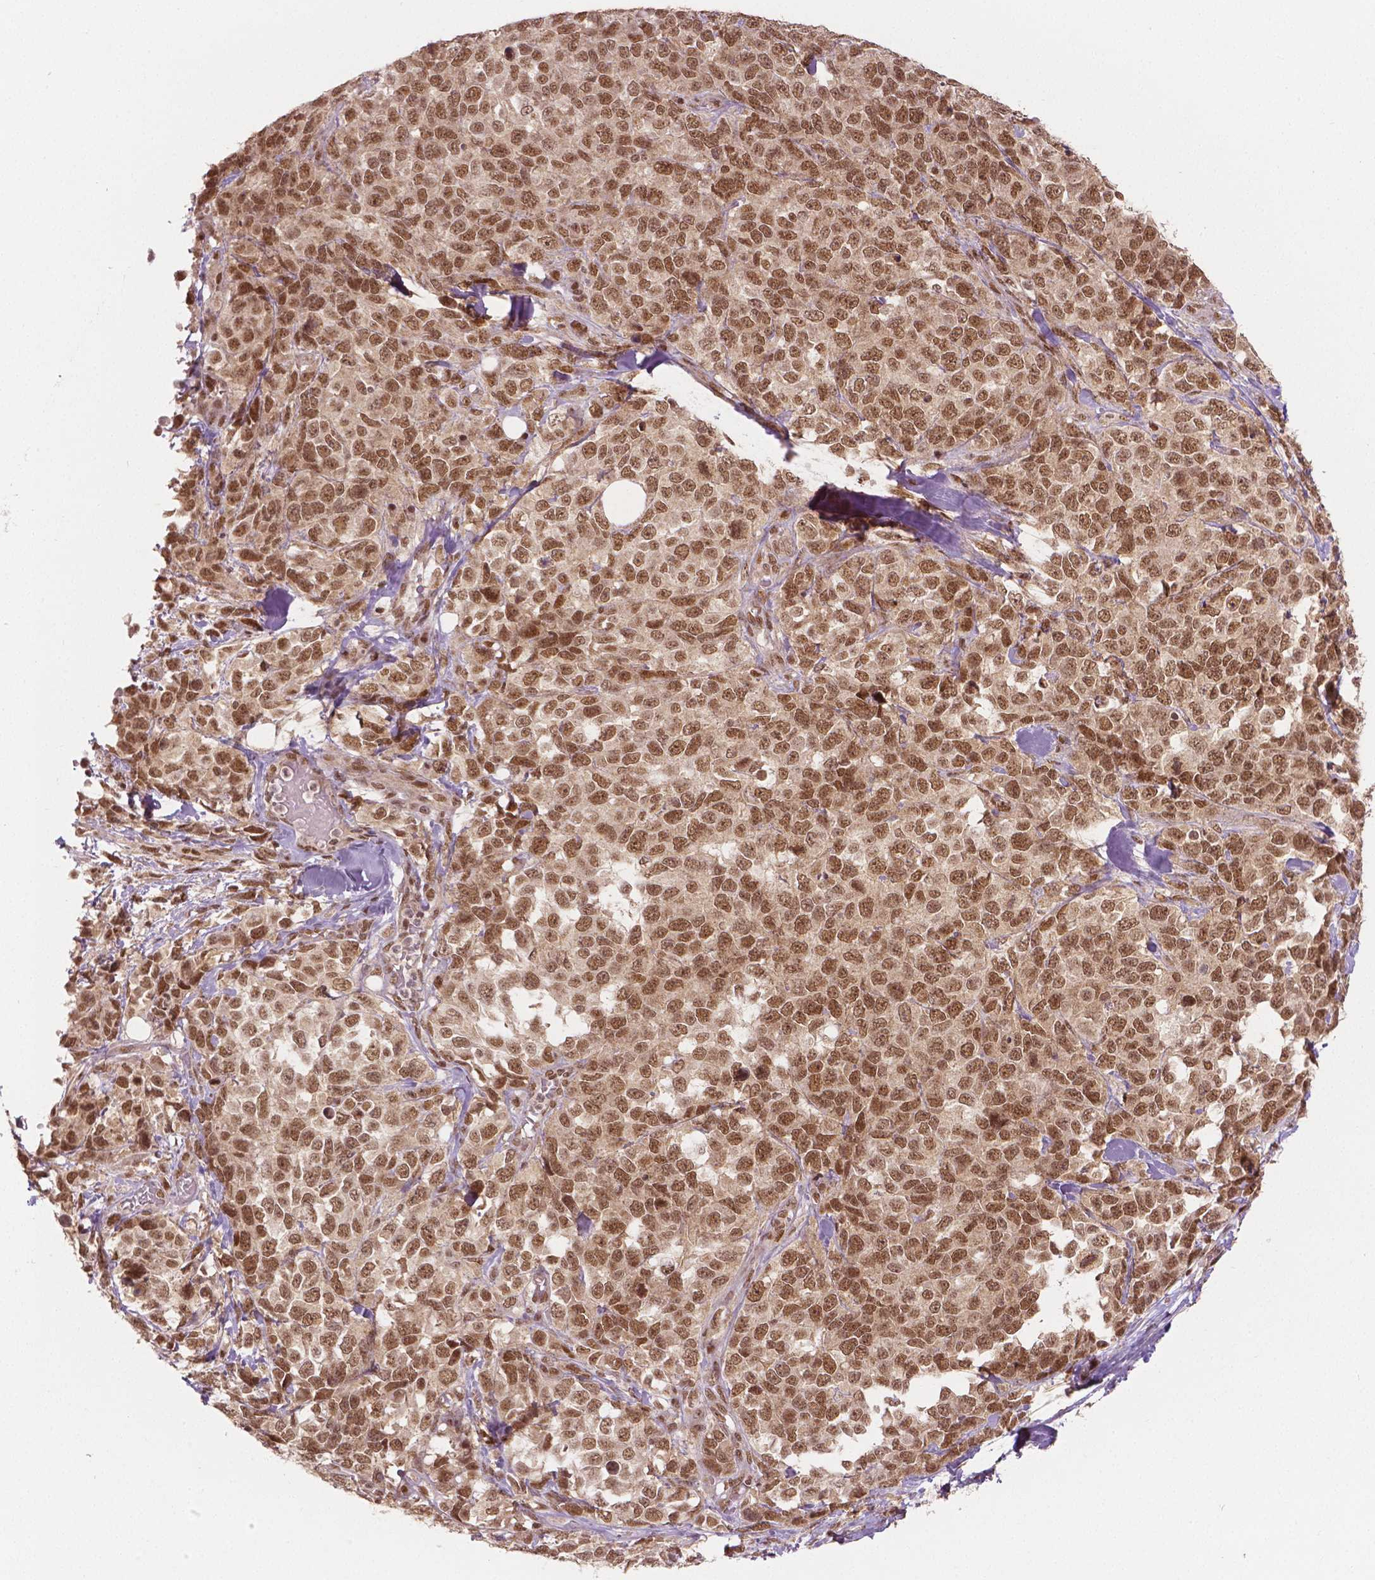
{"staining": {"intensity": "moderate", "quantity": ">75%", "location": "nuclear"}, "tissue": "melanoma", "cell_type": "Tumor cells", "image_type": "cancer", "snomed": [{"axis": "morphology", "description": "Malignant melanoma, Metastatic site"}, {"axis": "topography", "description": "Skin"}], "caption": "Immunohistochemical staining of malignant melanoma (metastatic site) displays moderate nuclear protein positivity in approximately >75% of tumor cells. Nuclei are stained in blue.", "gene": "NSD2", "patient": {"sex": "male", "age": 84}}